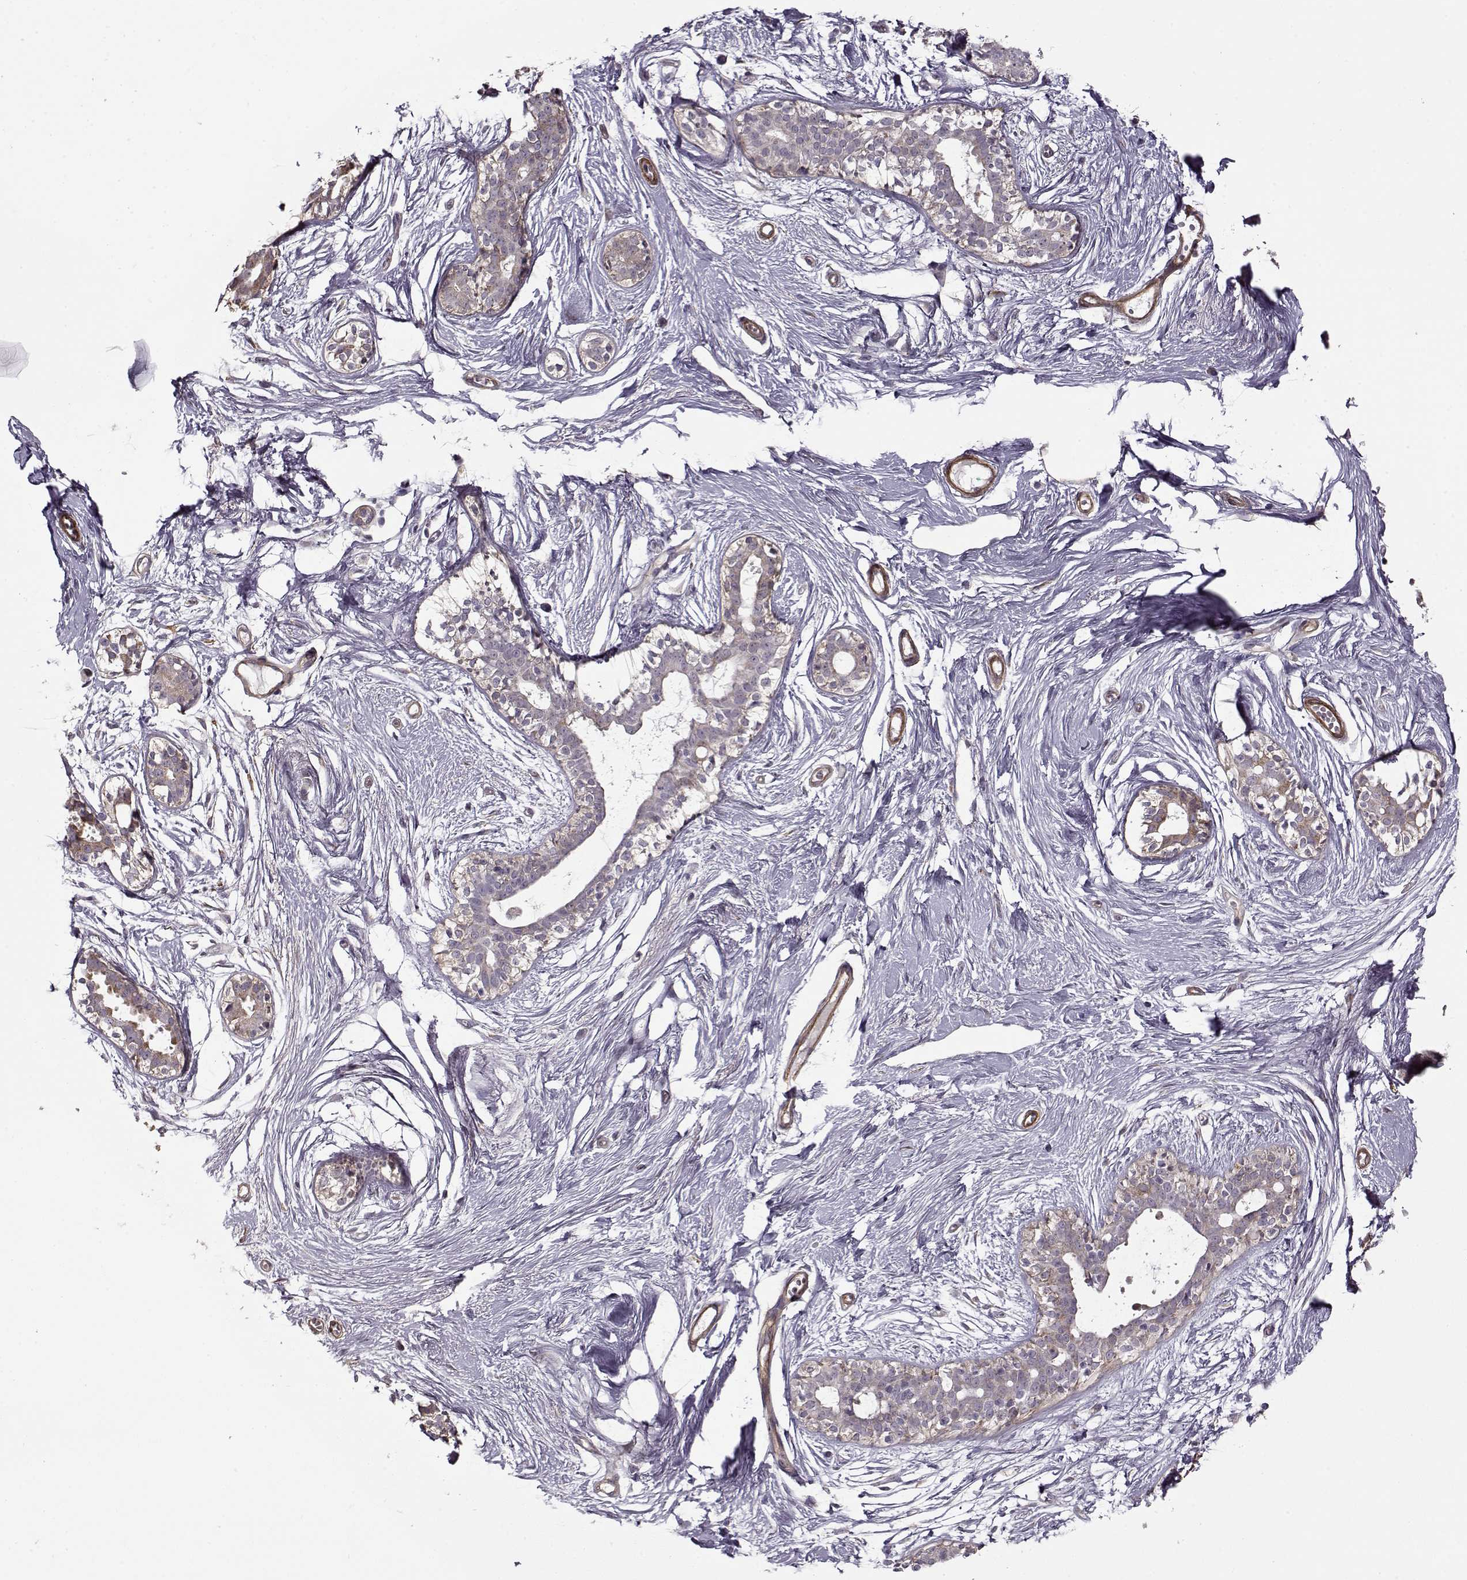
{"staining": {"intensity": "negative", "quantity": "none", "location": "none"}, "tissue": "breast", "cell_type": "Adipocytes", "image_type": "normal", "snomed": [{"axis": "morphology", "description": "Normal tissue, NOS"}, {"axis": "topography", "description": "Breast"}], "caption": "There is no significant positivity in adipocytes of breast. Nuclei are stained in blue.", "gene": "LAMB2", "patient": {"sex": "female", "age": 49}}